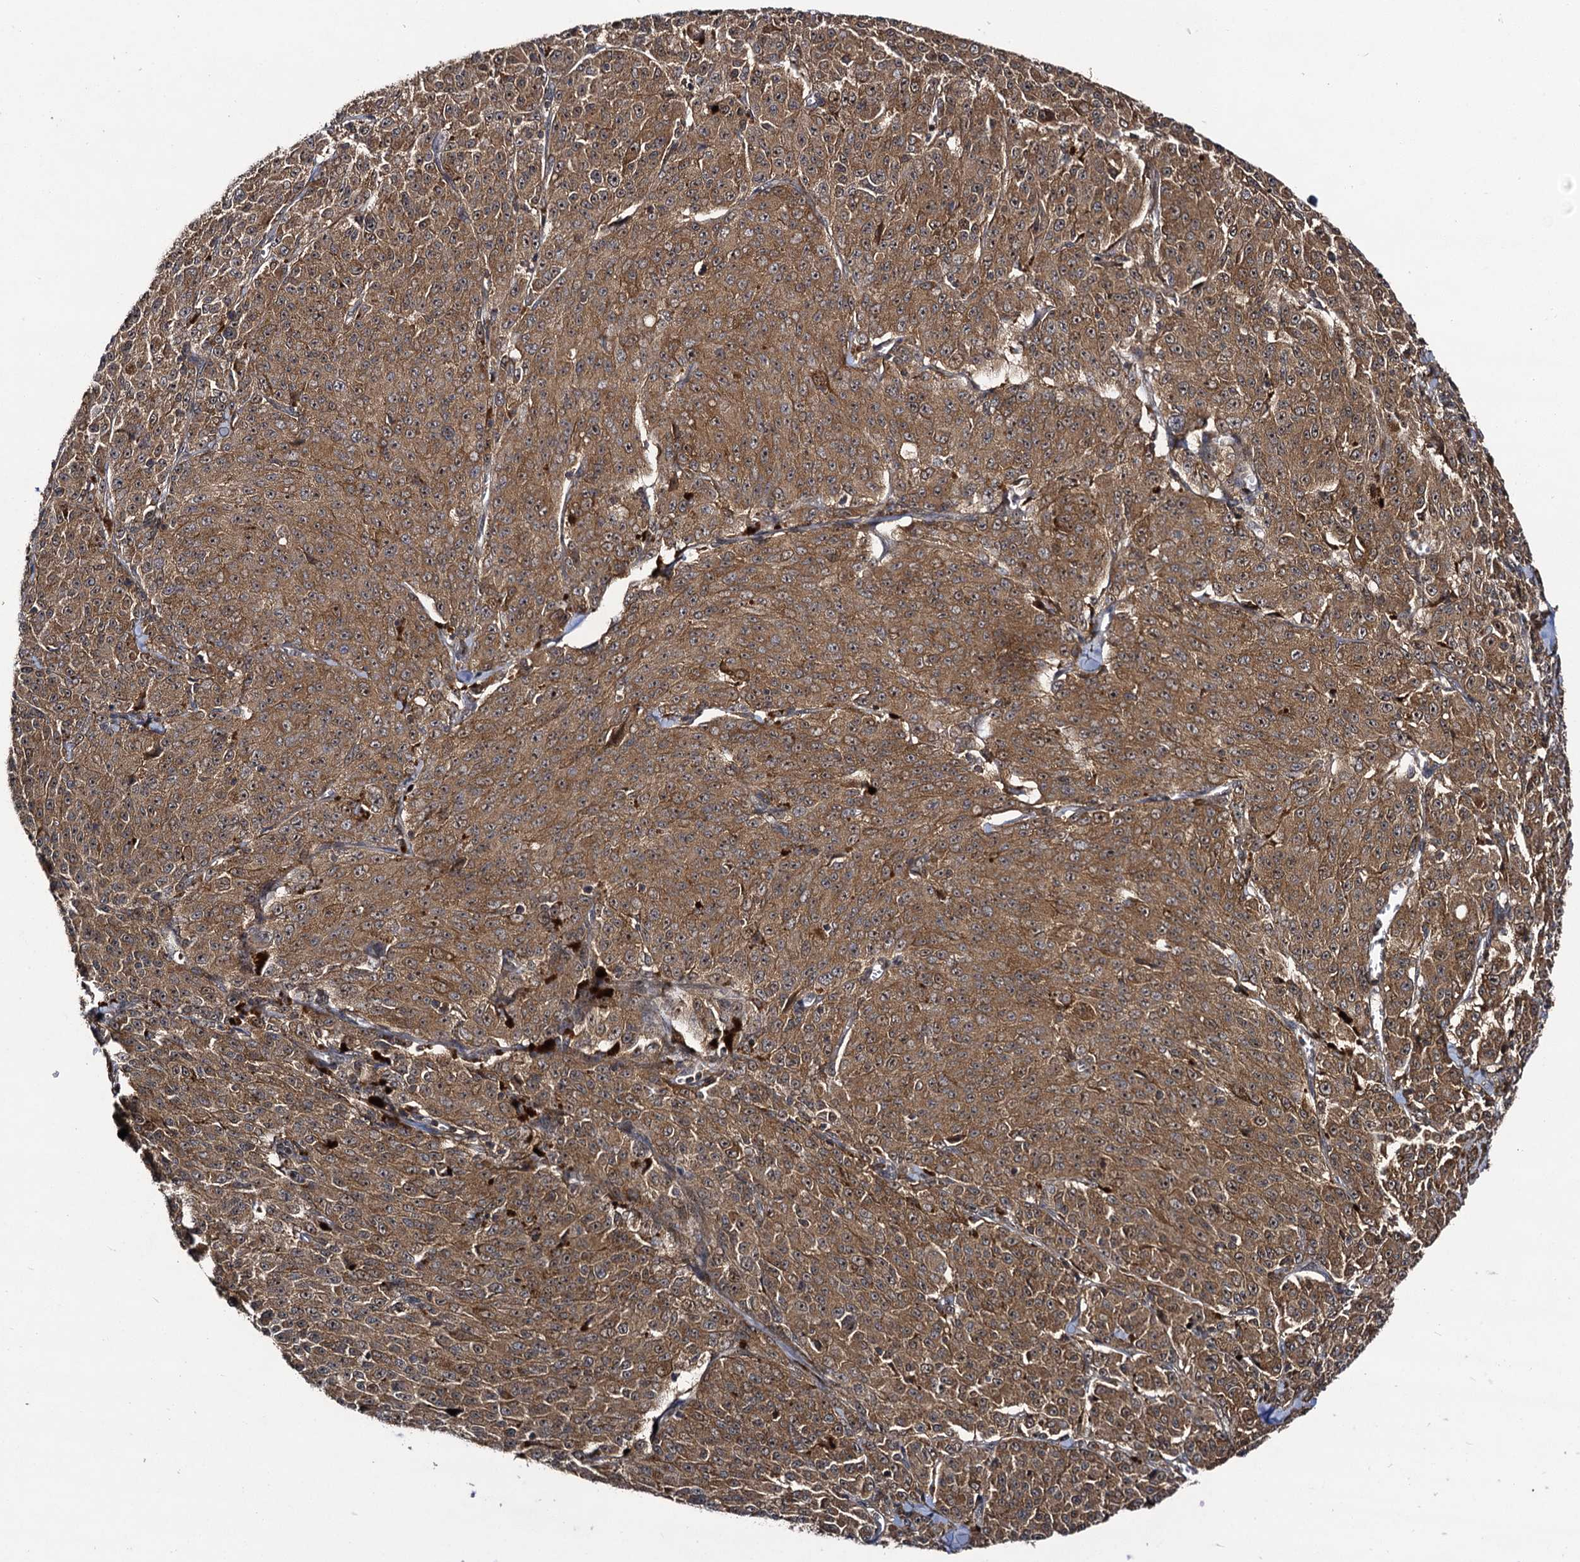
{"staining": {"intensity": "moderate", "quantity": ">75%", "location": "cytoplasmic/membranous,nuclear"}, "tissue": "melanoma", "cell_type": "Tumor cells", "image_type": "cancer", "snomed": [{"axis": "morphology", "description": "Malignant melanoma, NOS"}, {"axis": "topography", "description": "Skin"}], "caption": "This micrograph shows immunohistochemistry staining of human malignant melanoma, with medium moderate cytoplasmic/membranous and nuclear expression in about >75% of tumor cells.", "gene": "KXD1", "patient": {"sex": "female", "age": 52}}